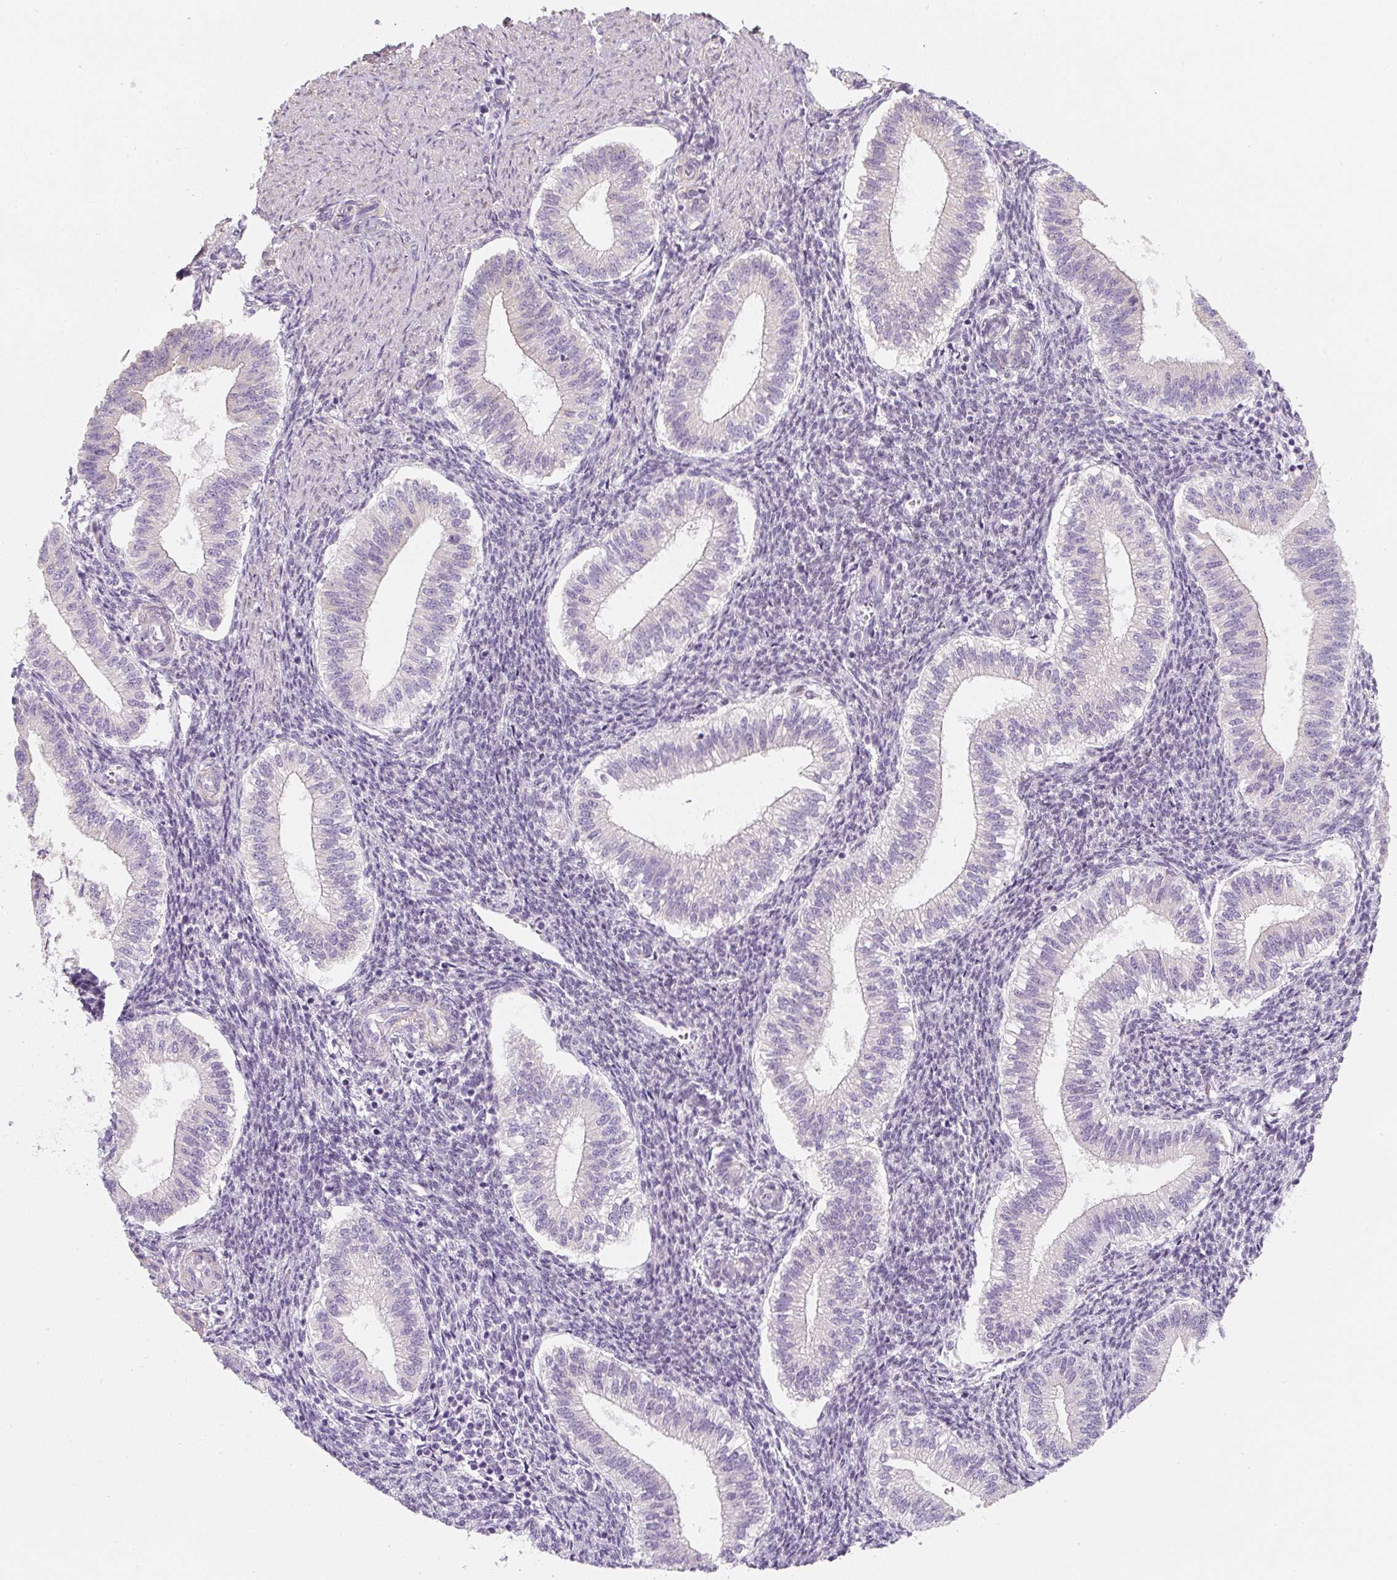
{"staining": {"intensity": "moderate", "quantity": "<25%", "location": "nuclear"}, "tissue": "endometrium", "cell_type": "Cells in endometrial stroma", "image_type": "normal", "snomed": [{"axis": "morphology", "description": "Normal tissue, NOS"}, {"axis": "topography", "description": "Endometrium"}], "caption": "Immunohistochemistry (IHC) of normal human endometrium displays low levels of moderate nuclear staining in approximately <25% of cells in endometrial stroma. Immunohistochemistry stains the protein of interest in brown and the nuclei are stained blue.", "gene": "PWWP3B", "patient": {"sex": "female", "age": 25}}